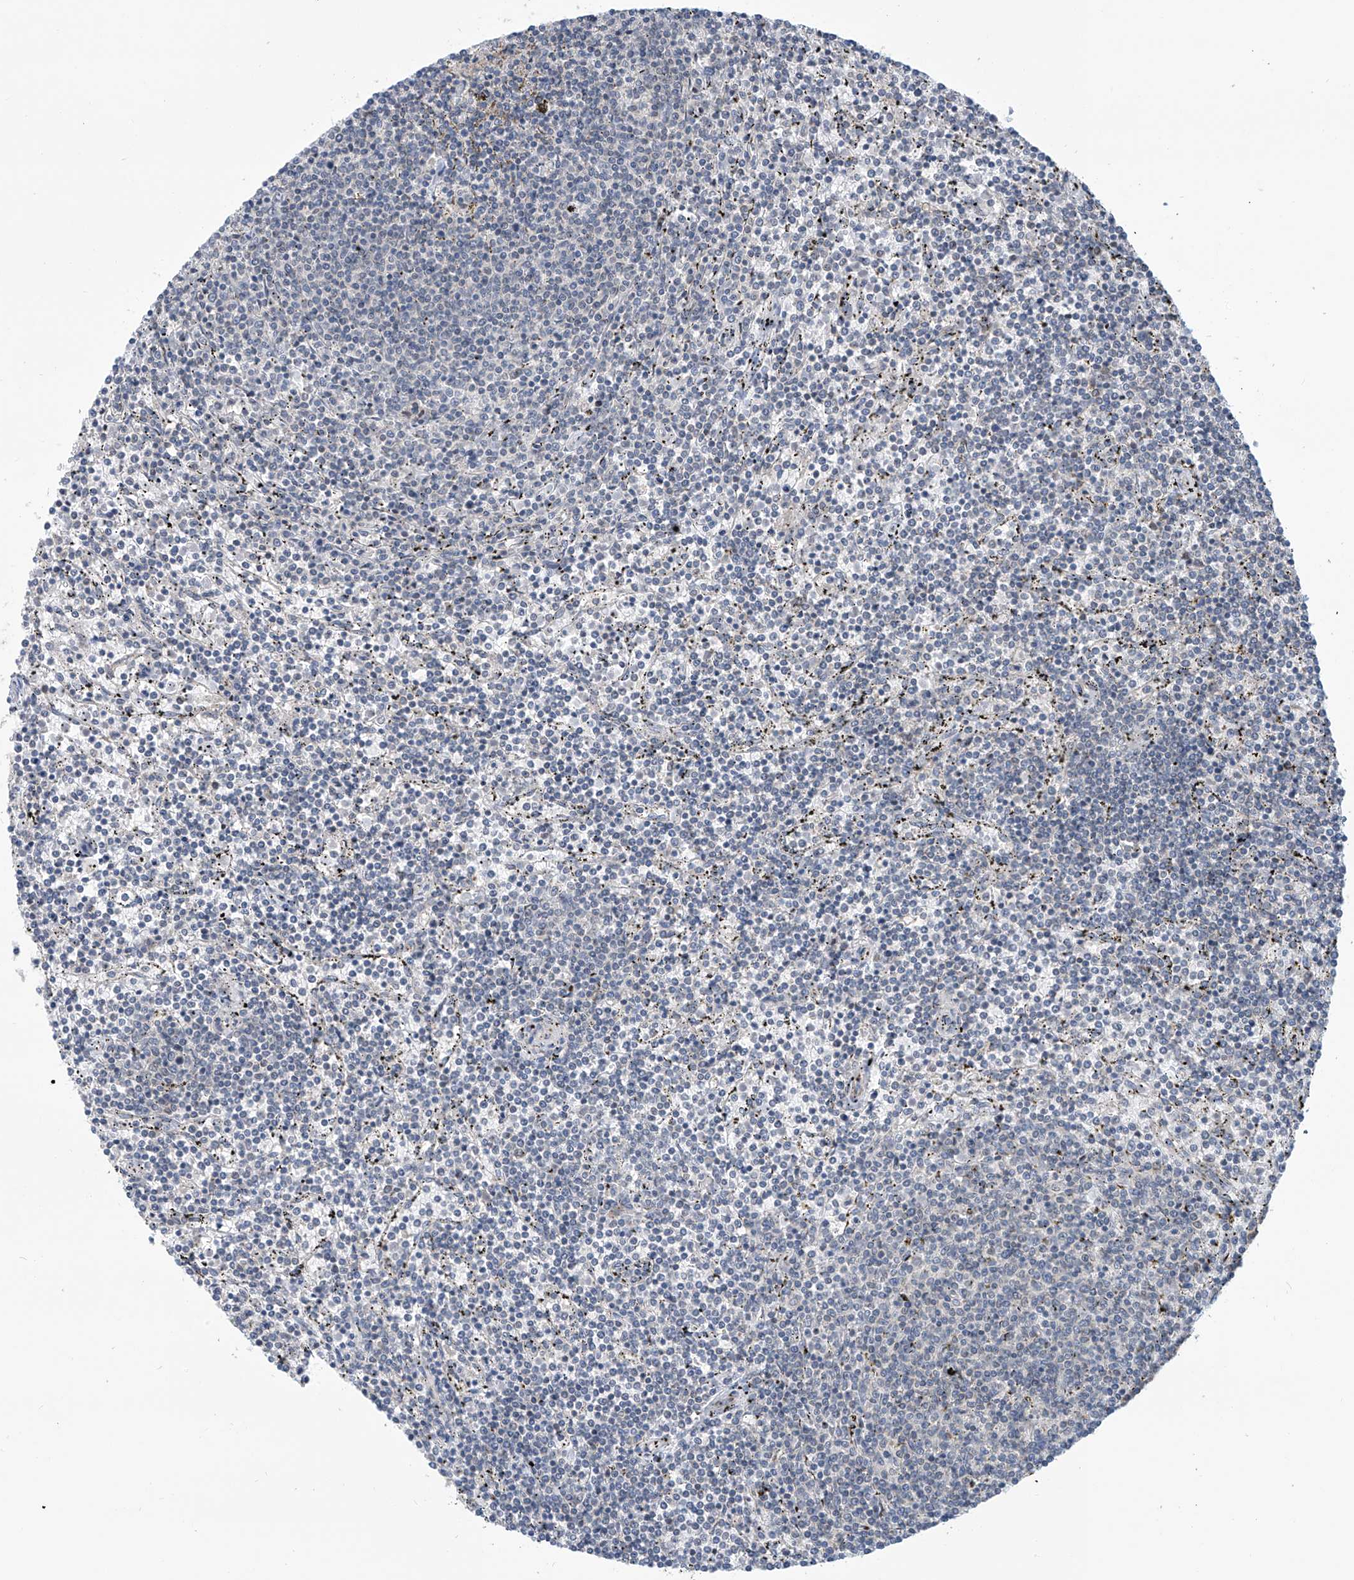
{"staining": {"intensity": "negative", "quantity": "none", "location": "none"}, "tissue": "lymphoma", "cell_type": "Tumor cells", "image_type": "cancer", "snomed": [{"axis": "morphology", "description": "Malignant lymphoma, non-Hodgkin's type, Low grade"}, {"axis": "topography", "description": "Spleen"}], "caption": "This is an immunohistochemistry photomicrograph of human lymphoma. There is no staining in tumor cells.", "gene": "SCGB1D2", "patient": {"sex": "female", "age": 50}}